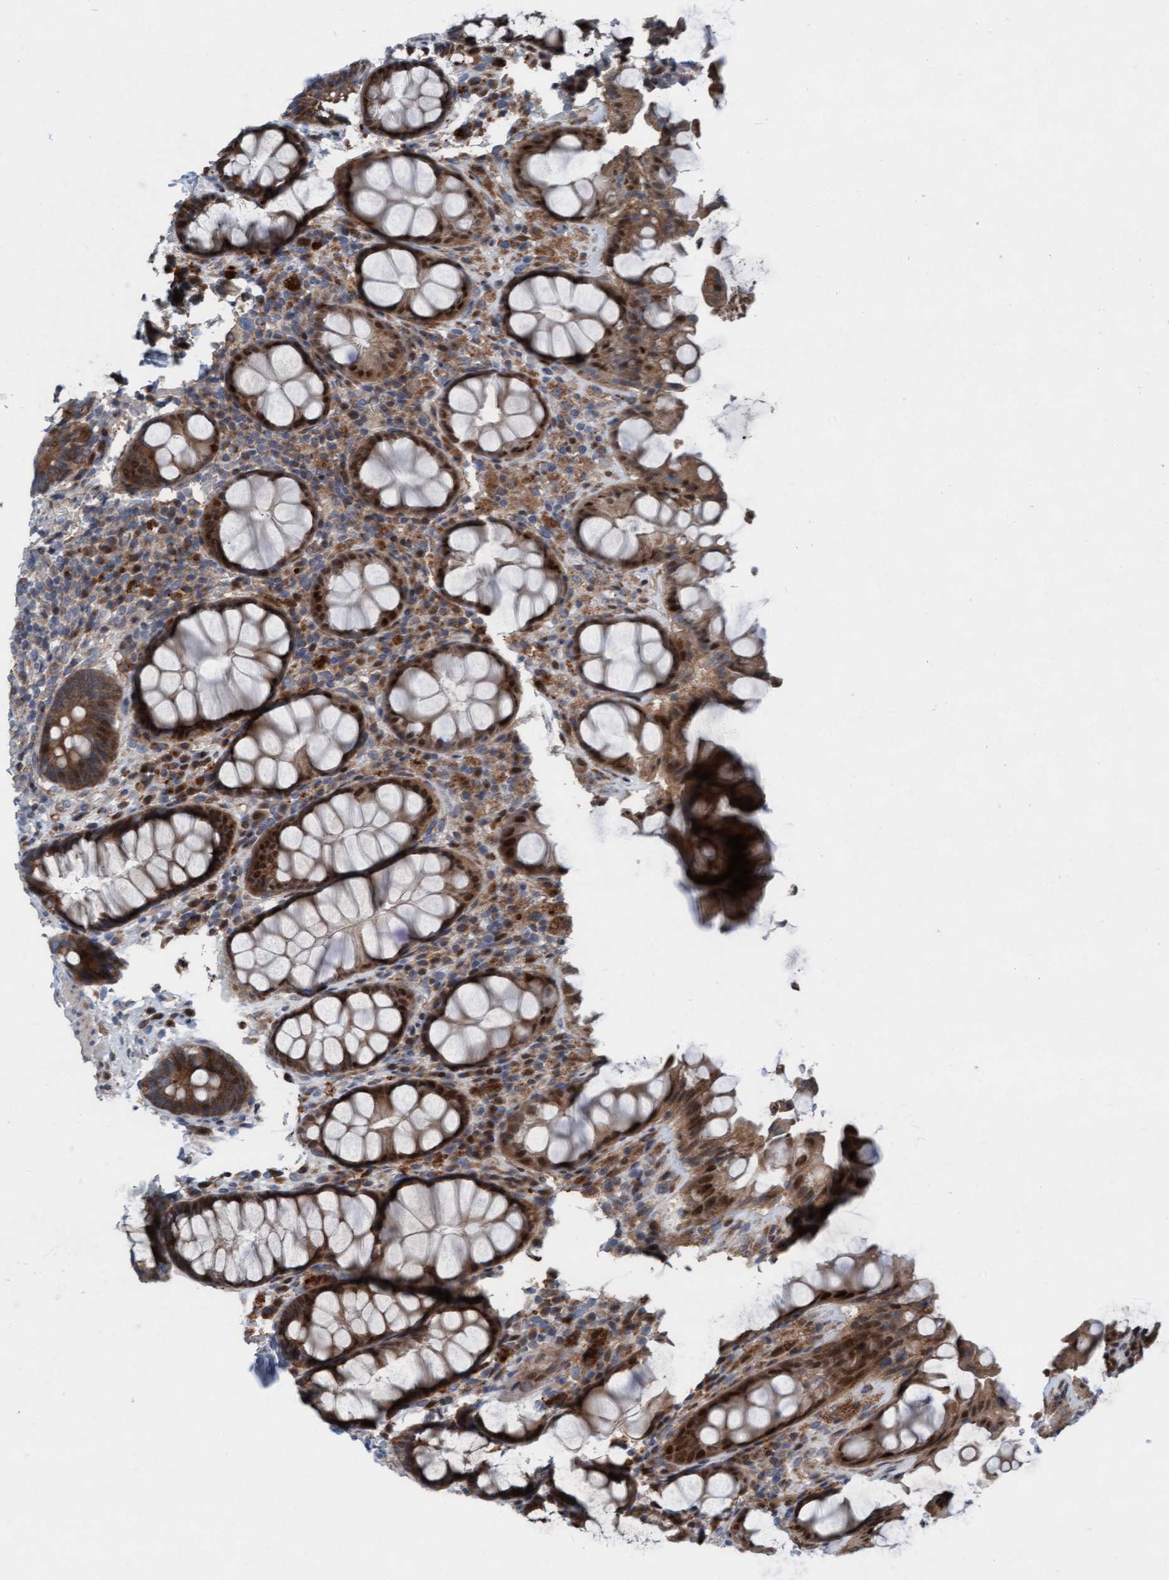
{"staining": {"intensity": "strong", "quantity": ">75%", "location": "cytoplasmic/membranous,nuclear"}, "tissue": "rectum", "cell_type": "Glandular cells", "image_type": "normal", "snomed": [{"axis": "morphology", "description": "Normal tissue, NOS"}, {"axis": "topography", "description": "Rectum"}], "caption": "The image reveals staining of benign rectum, revealing strong cytoplasmic/membranous,nuclear protein positivity (brown color) within glandular cells. (DAB = brown stain, brightfield microscopy at high magnification).", "gene": "KLHL26", "patient": {"sex": "male", "age": 64}}